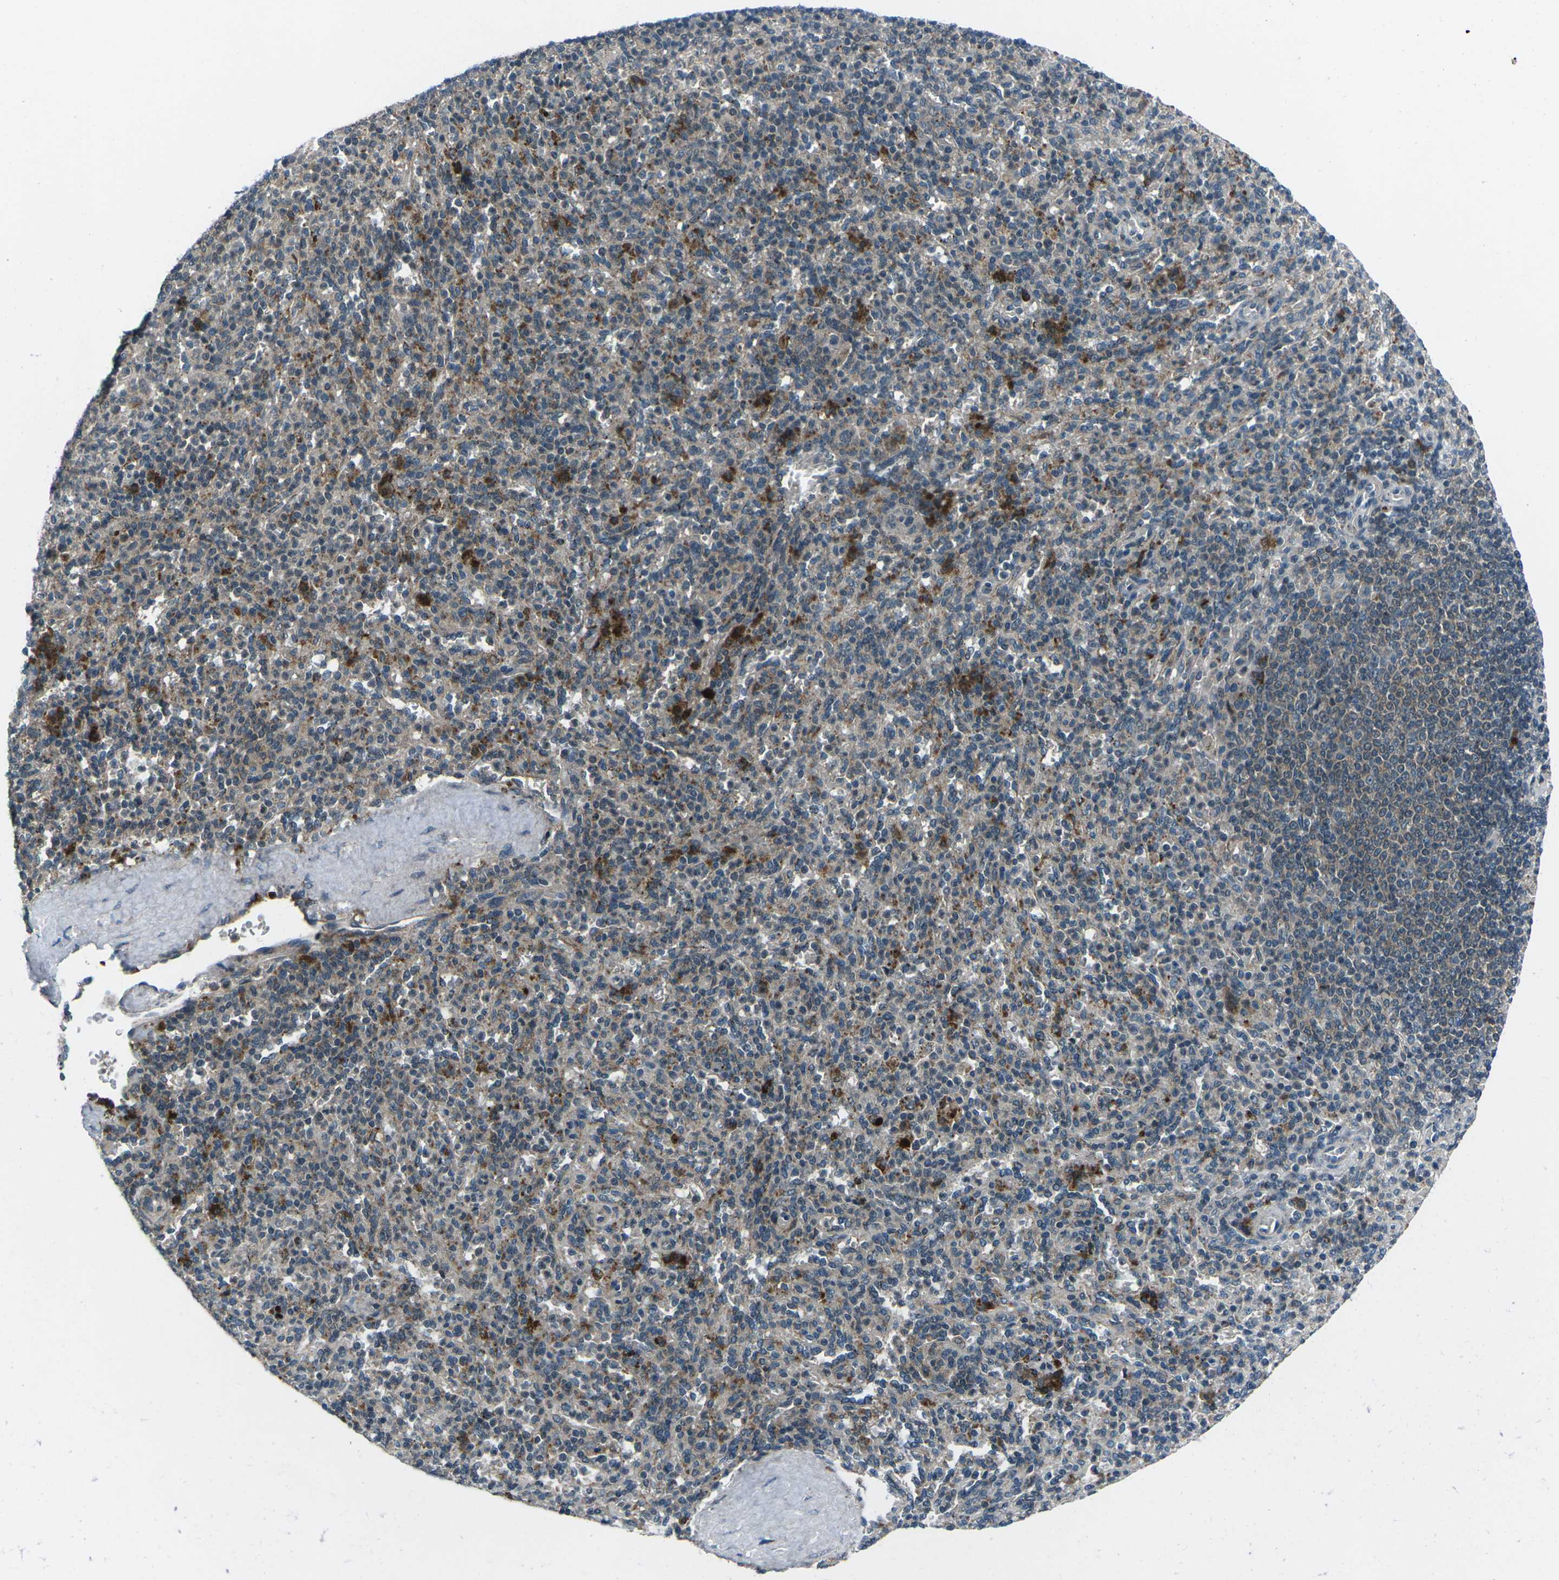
{"staining": {"intensity": "strong", "quantity": "<25%", "location": "cytoplasmic/membranous"}, "tissue": "spleen", "cell_type": "Cells in red pulp", "image_type": "normal", "snomed": [{"axis": "morphology", "description": "Normal tissue, NOS"}, {"axis": "topography", "description": "Spleen"}], "caption": "Immunohistochemical staining of unremarkable human spleen reveals medium levels of strong cytoplasmic/membranous expression in about <25% of cells in red pulp. The staining is performed using DAB (3,3'-diaminobenzidine) brown chromogen to label protein expression. The nuclei are counter-stained blue using hematoxylin.", "gene": "CDK16", "patient": {"sex": "male", "age": 36}}